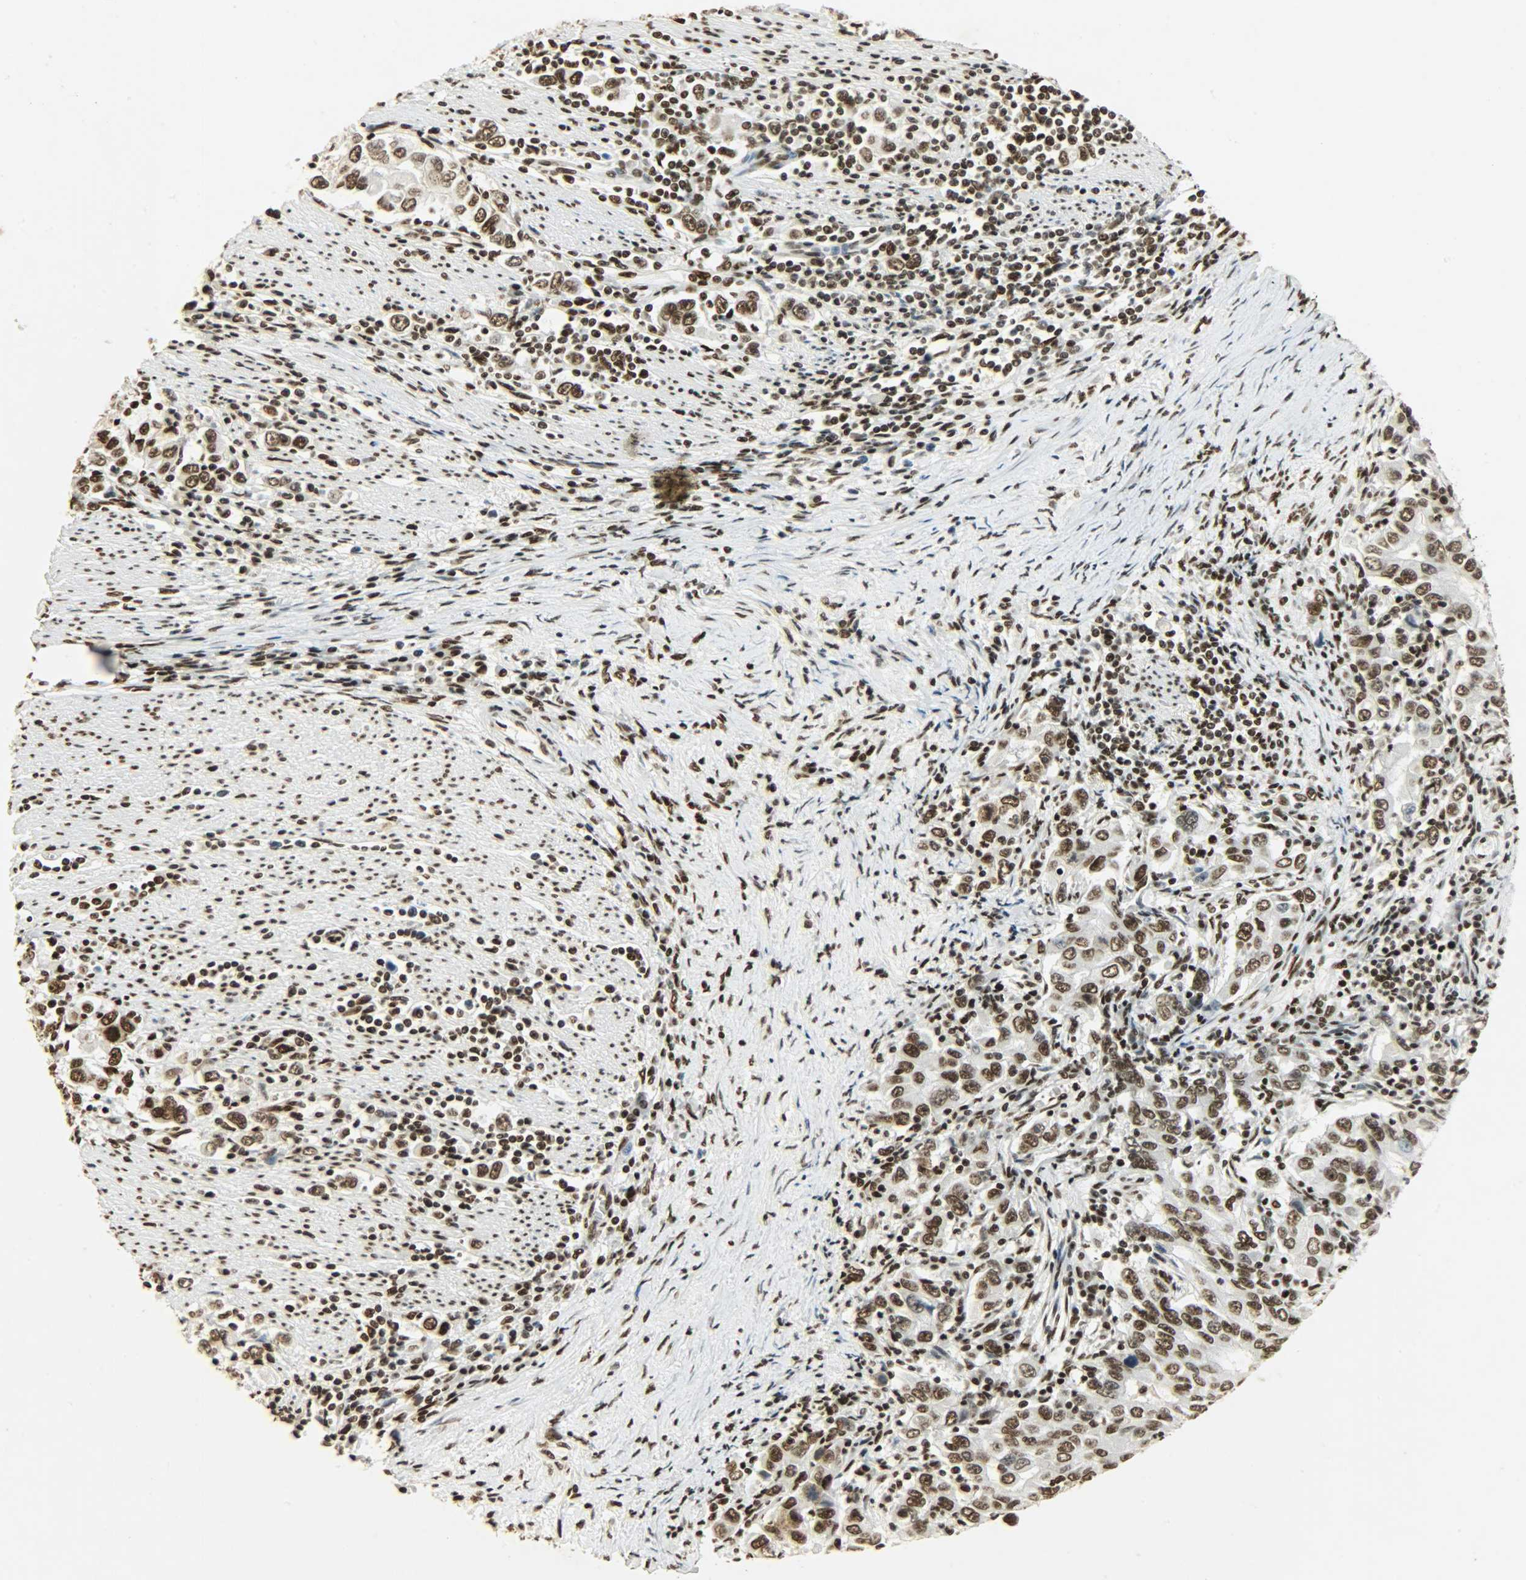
{"staining": {"intensity": "strong", "quantity": ">75%", "location": "nuclear"}, "tissue": "stomach cancer", "cell_type": "Tumor cells", "image_type": "cancer", "snomed": [{"axis": "morphology", "description": "Adenocarcinoma, NOS"}, {"axis": "topography", "description": "Stomach, lower"}], "caption": "This photomicrograph demonstrates immunohistochemistry staining of human adenocarcinoma (stomach), with high strong nuclear staining in about >75% of tumor cells.", "gene": "KHDRBS1", "patient": {"sex": "female", "age": 72}}